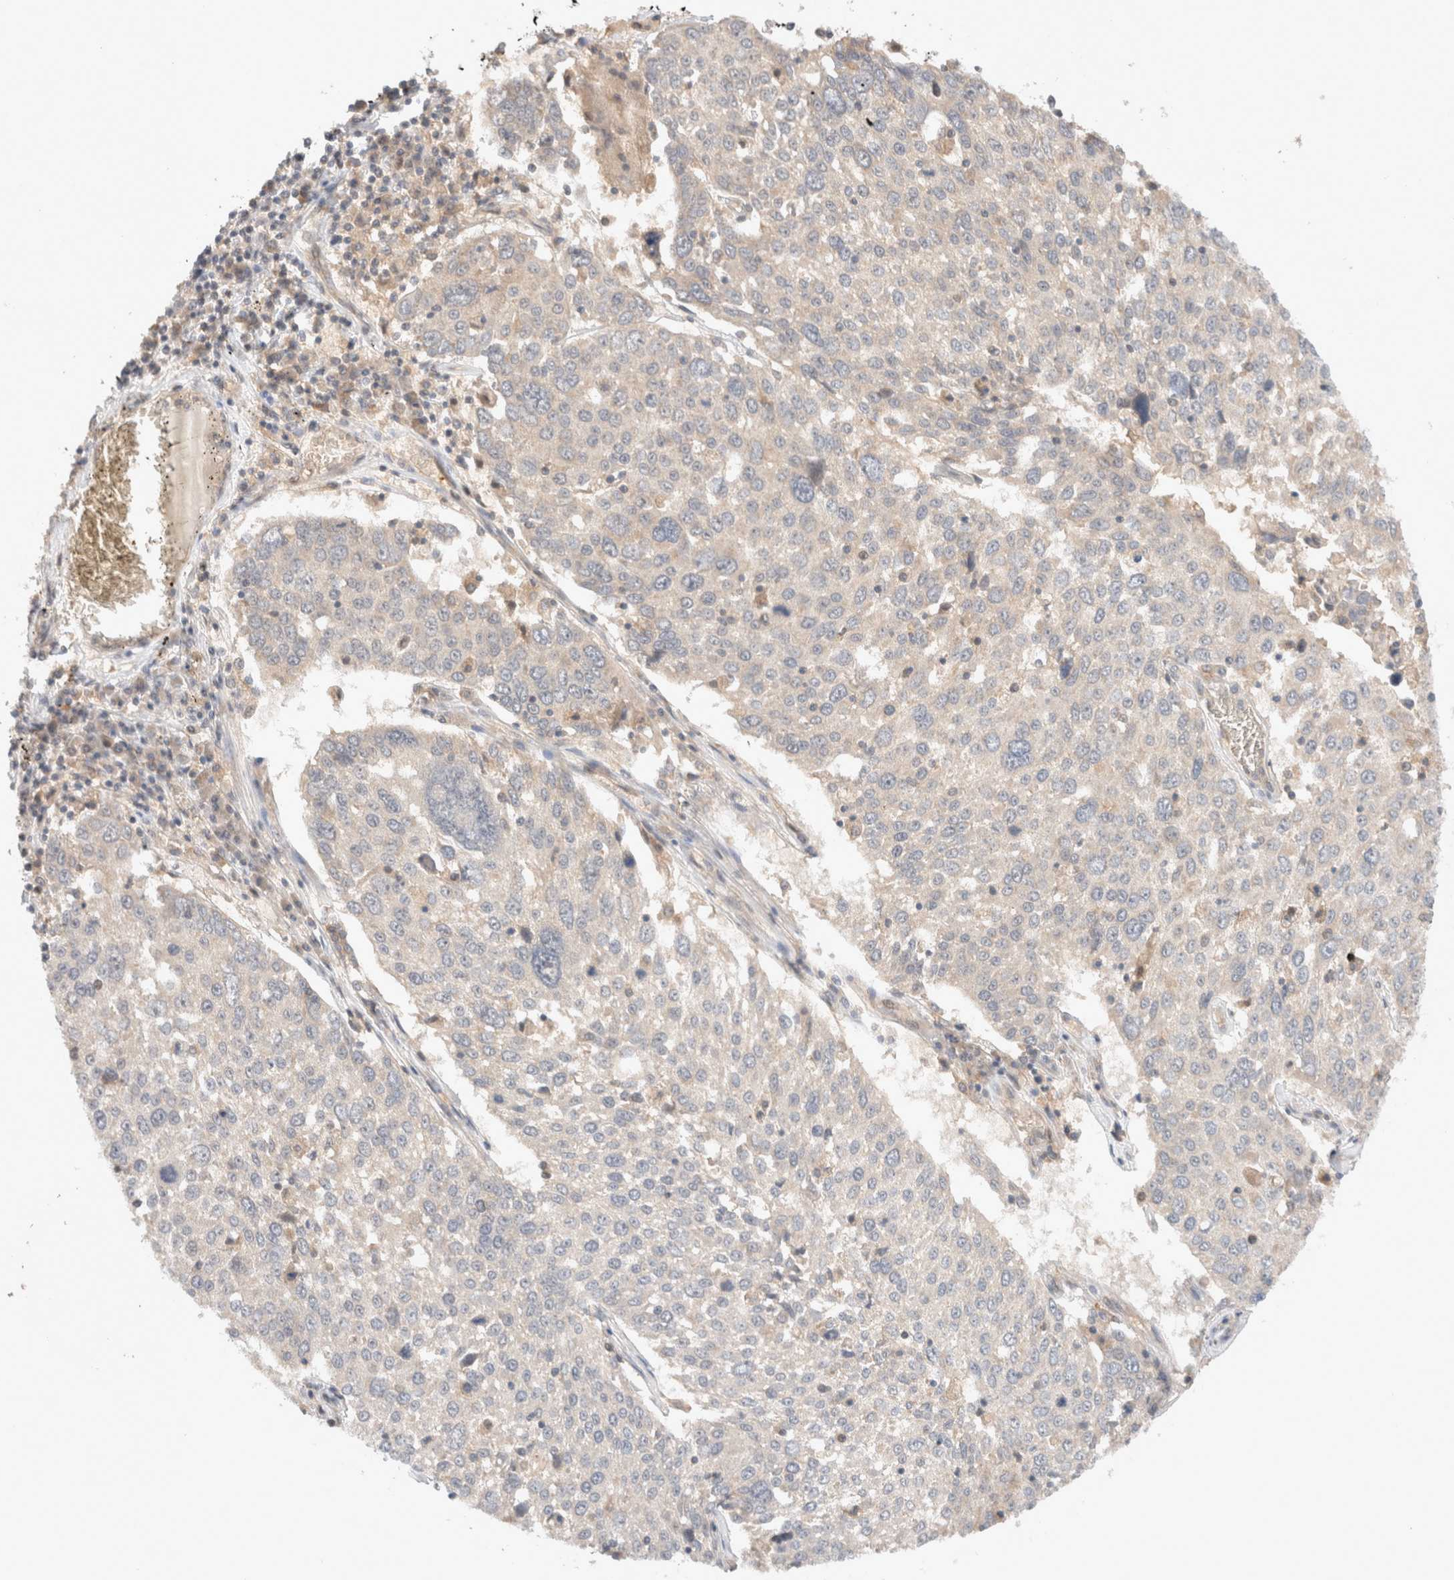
{"staining": {"intensity": "weak", "quantity": "<25%", "location": "cytoplasmic/membranous"}, "tissue": "lung cancer", "cell_type": "Tumor cells", "image_type": "cancer", "snomed": [{"axis": "morphology", "description": "Squamous cell carcinoma, NOS"}, {"axis": "topography", "description": "Lung"}], "caption": "Squamous cell carcinoma (lung) was stained to show a protein in brown. There is no significant positivity in tumor cells.", "gene": "KLHL20", "patient": {"sex": "male", "age": 65}}